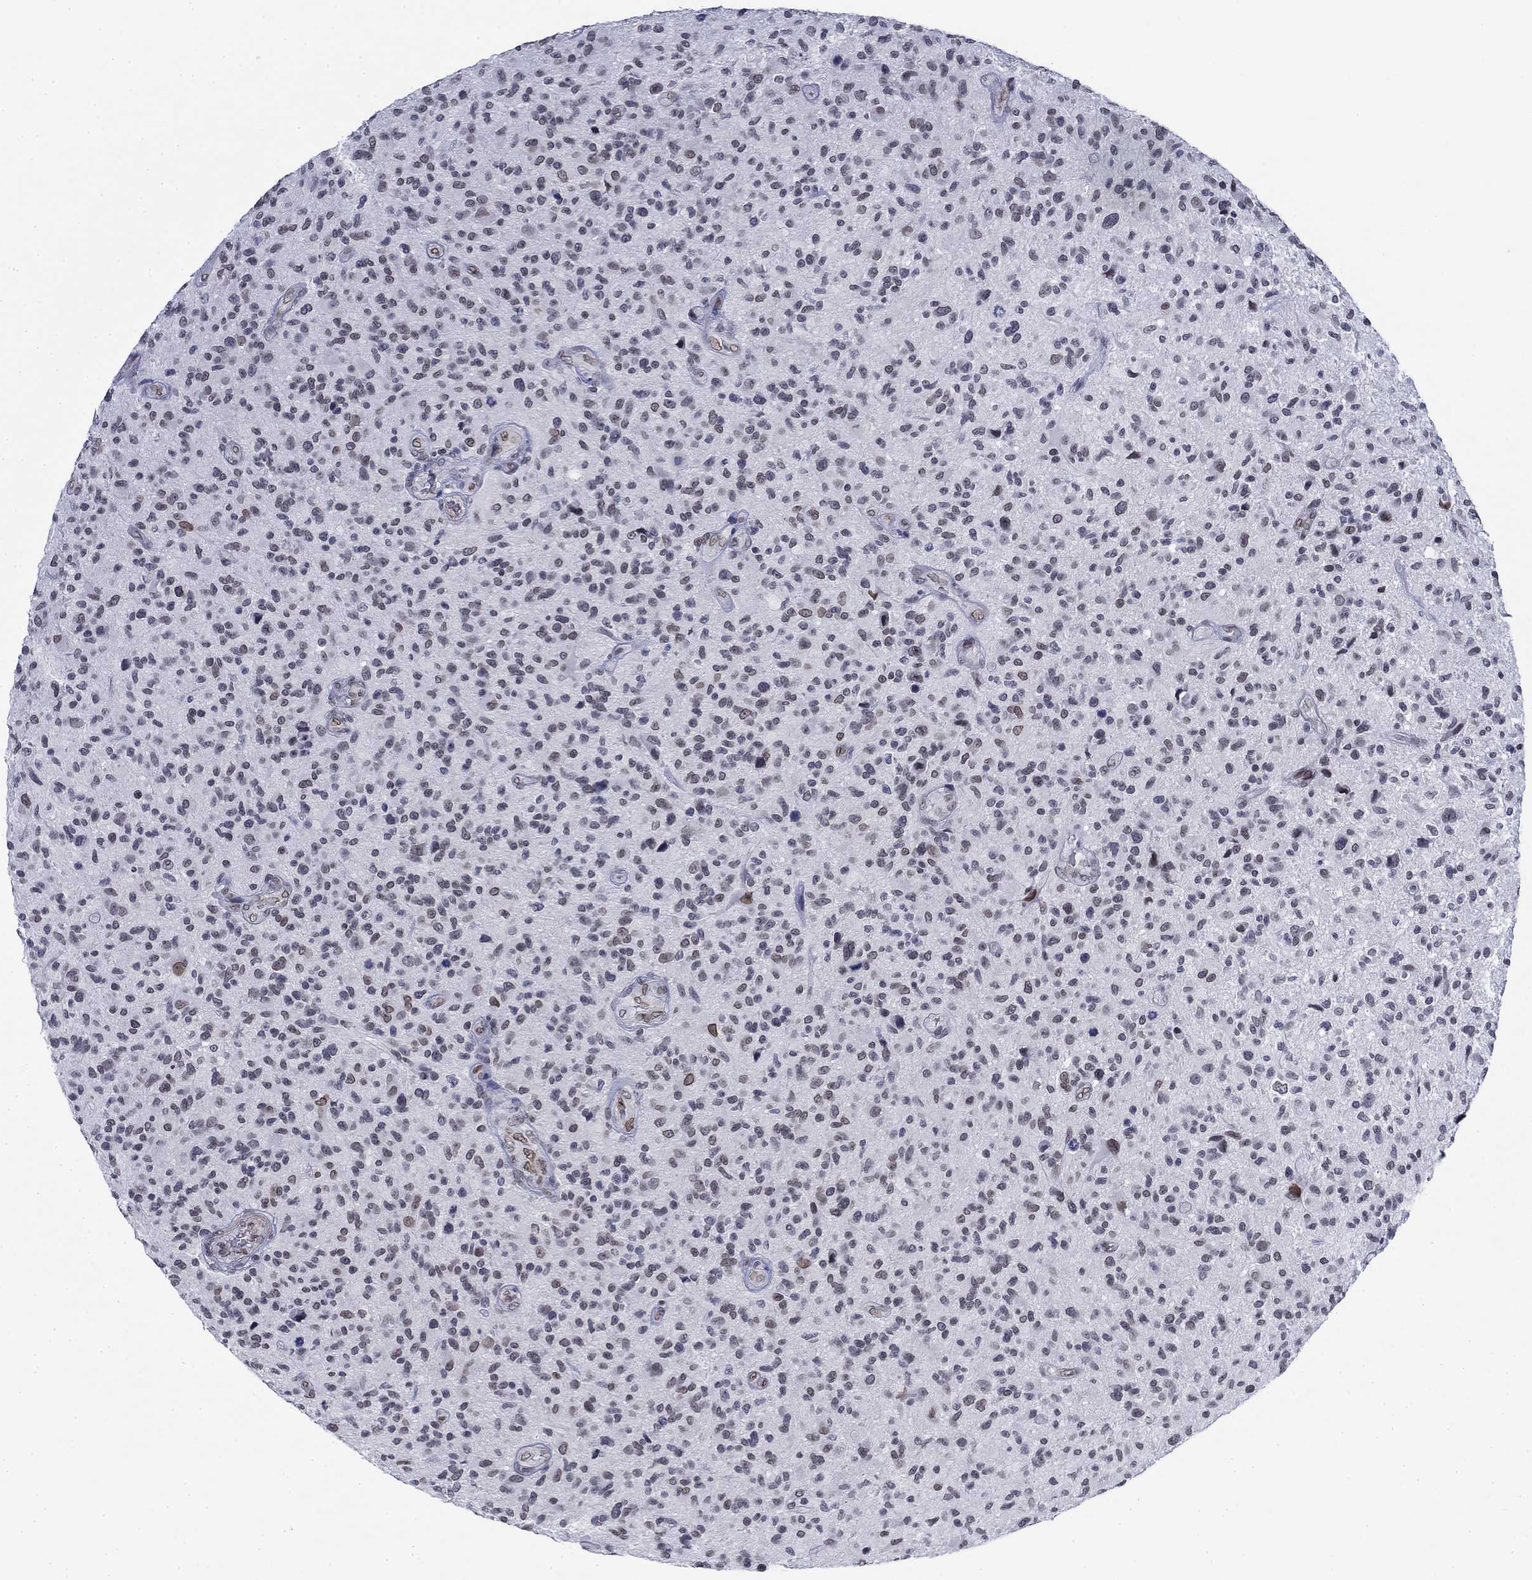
{"staining": {"intensity": "strong", "quantity": "<25%", "location": "cytoplasmic/membranous,nuclear"}, "tissue": "glioma", "cell_type": "Tumor cells", "image_type": "cancer", "snomed": [{"axis": "morphology", "description": "Glioma, malignant, High grade"}, {"axis": "topography", "description": "Brain"}], "caption": "DAB immunohistochemical staining of high-grade glioma (malignant) displays strong cytoplasmic/membranous and nuclear protein positivity in approximately <25% of tumor cells.", "gene": "TOR1AIP1", "patient": {"sex": "male", "age": 47}}